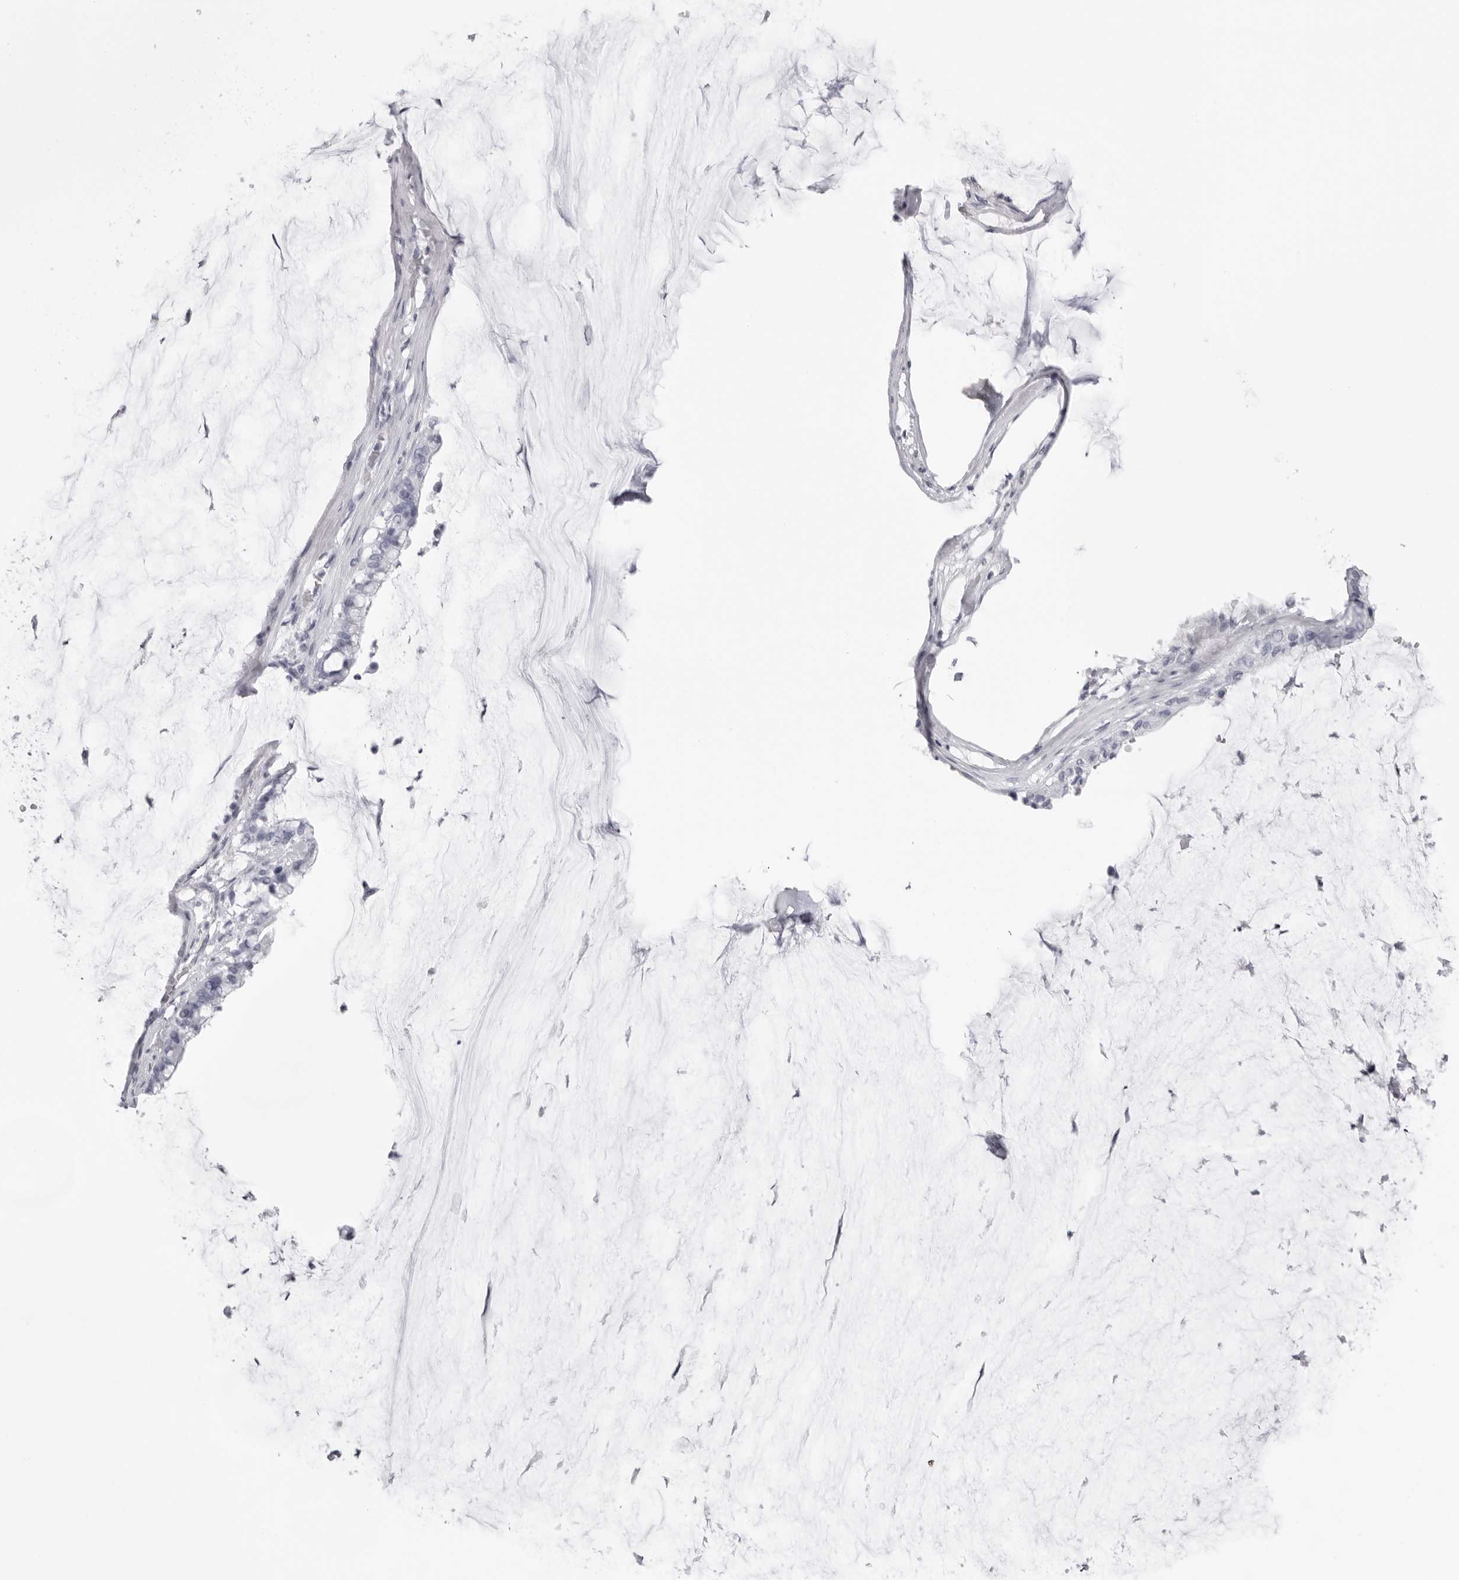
{"staining": {"intensity": "negative", "quantity": "none", "location": "none"}, "tissue": "pancreatic cancer", "cell_type": "Tumor cells", "image_type": "cancer", "snomed": [{"axis": "morphology", "description": "Adenocarcinoma, NOS"}, {"axis": "topography", "description": "Pancreas"}], "caption": "Immunohistochemistry photomicrograph of human pancreatic cancer stained for a protein (brown), which demonstrates no expression in tumor cells.", "gene": "TMOD4", "patient": {"sex": "male", "age": 41}}